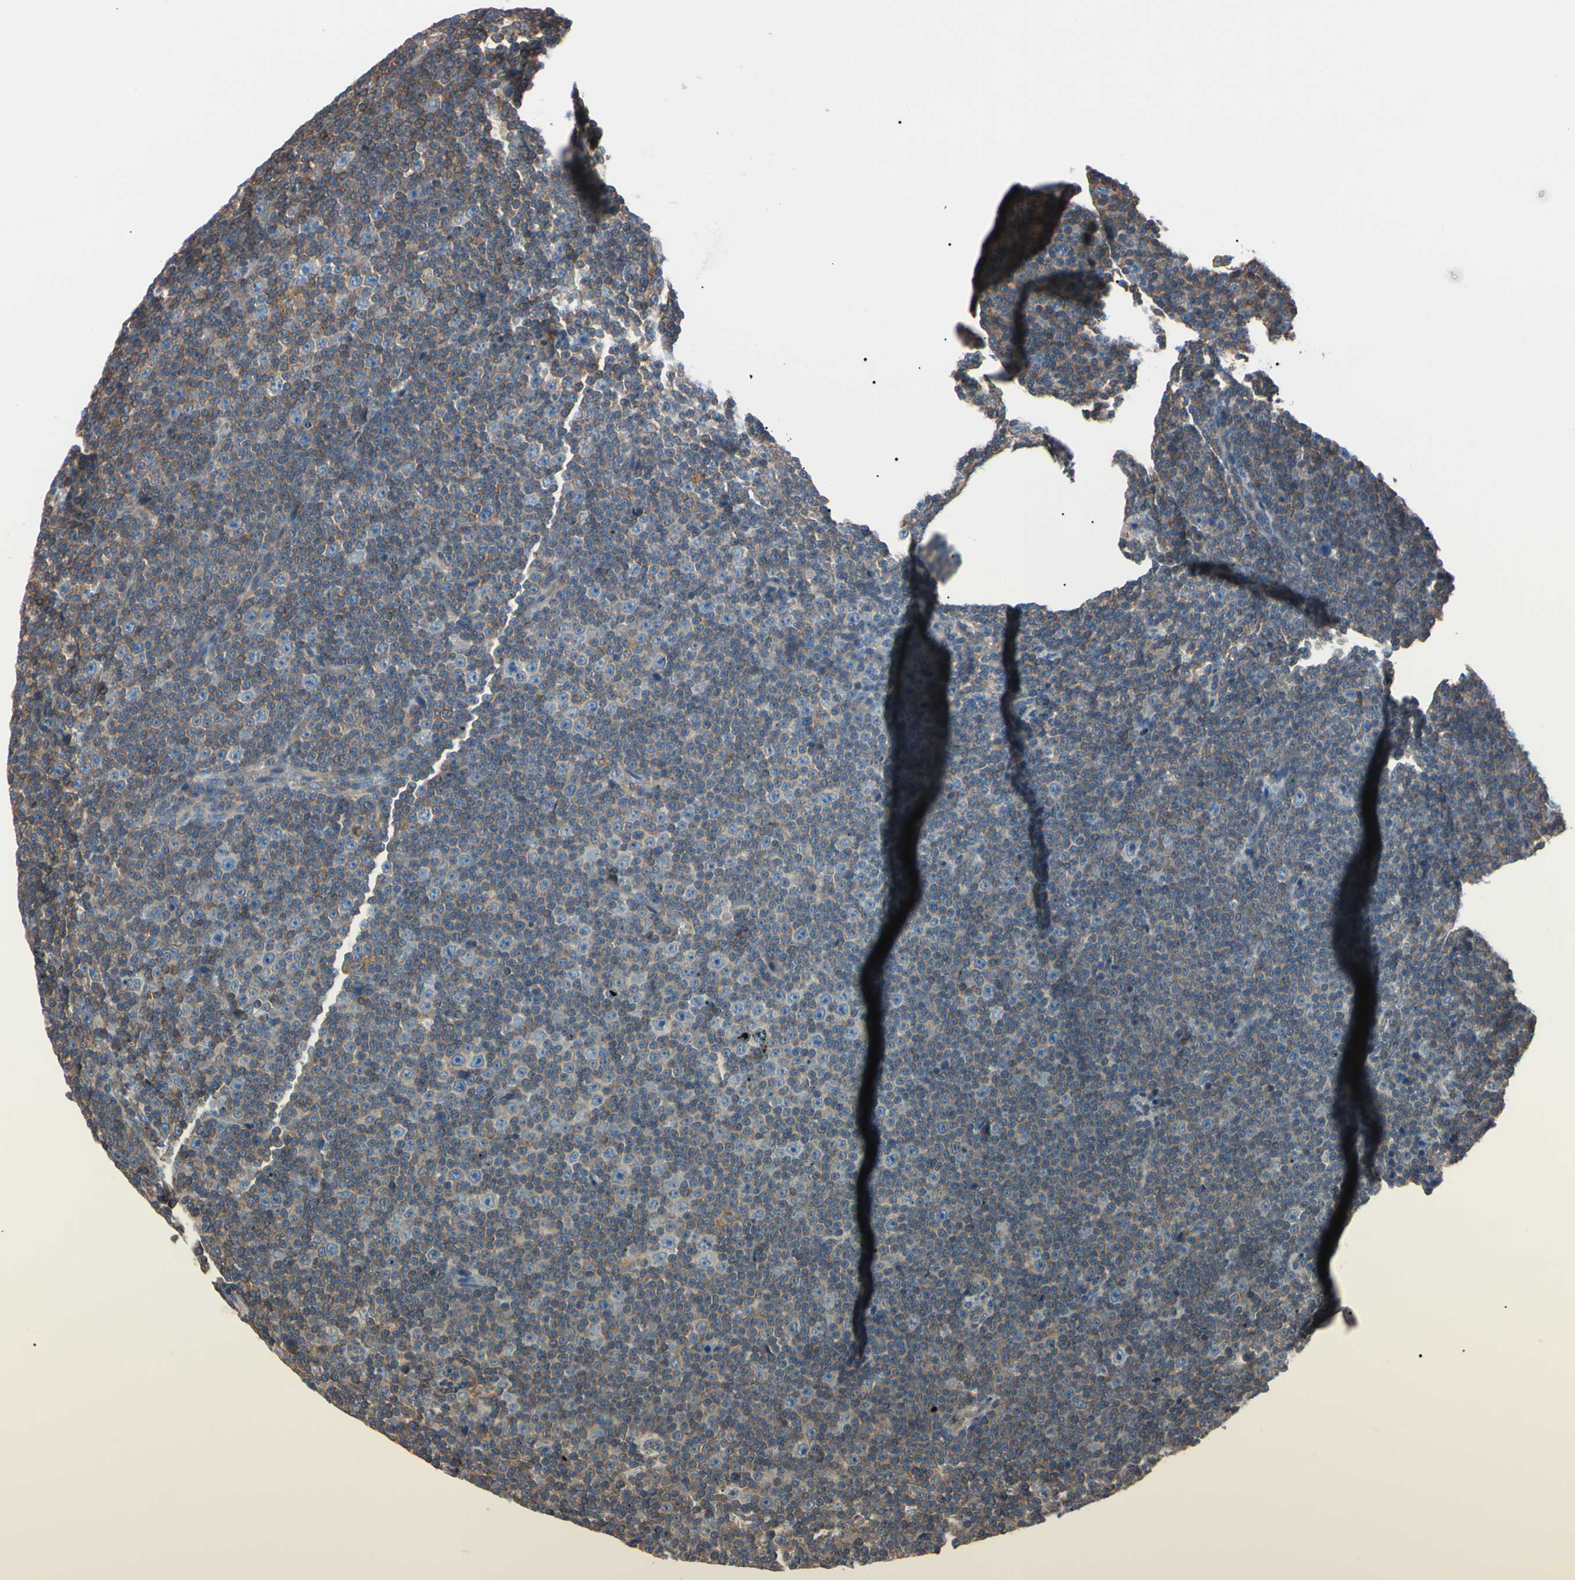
{"staining": {"intensity": "negative", "quantity": "none", "location": "none"}, "tissue": "lymphoma", "cell_type": "Tumor cells", "image_type": "cancer", "snomed": [{"axis": "morphology", "description": "Malignant lymphoma, non-Hodgkin's type, Low grade"}, {"axis": "topography", "description": "Lymph node"}], "caption": "Tumor cells show no significant positivity in lymphoma. Nuclei are stained in blue.", "gene": "PRKACA", "patient": {"sex": "female", "age": 67}}